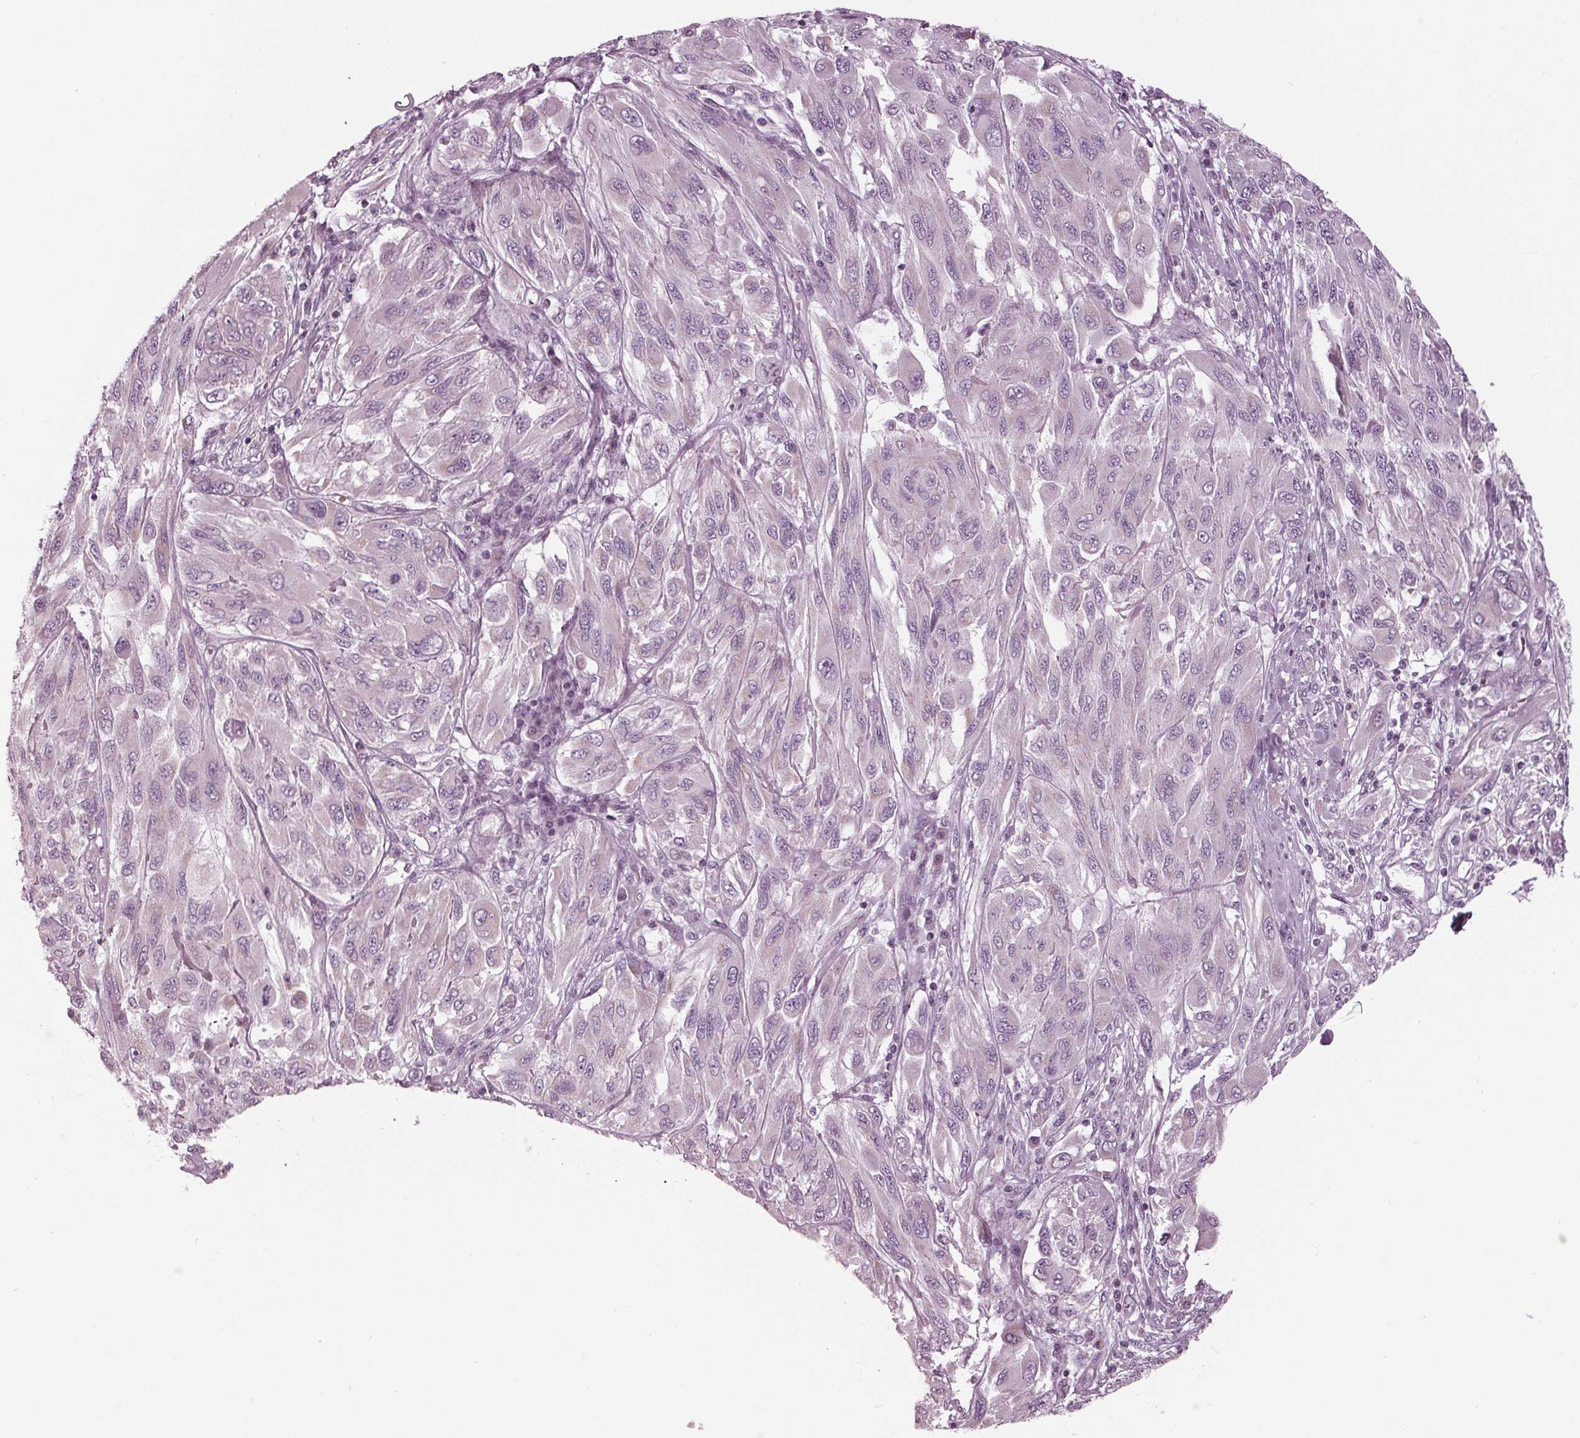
{"staining": {"intensity": "negative", "quantity": "none", "location": "none"}, "tissue": "melanoma", "cell_type": "Tumor cells", "image_type": "cancer", "snomed": [{"axis": "morphology", "description": "Malignant melanoma, NOS"}, {"axis": "topography", "description": "Skin"}], "caption": "The immunohistochemistry (IHC) image has no significant positivity in tumor cells of melanoma tissue.", "gene": "CLN6", "patient": {"sex": "female", "age": 91}}